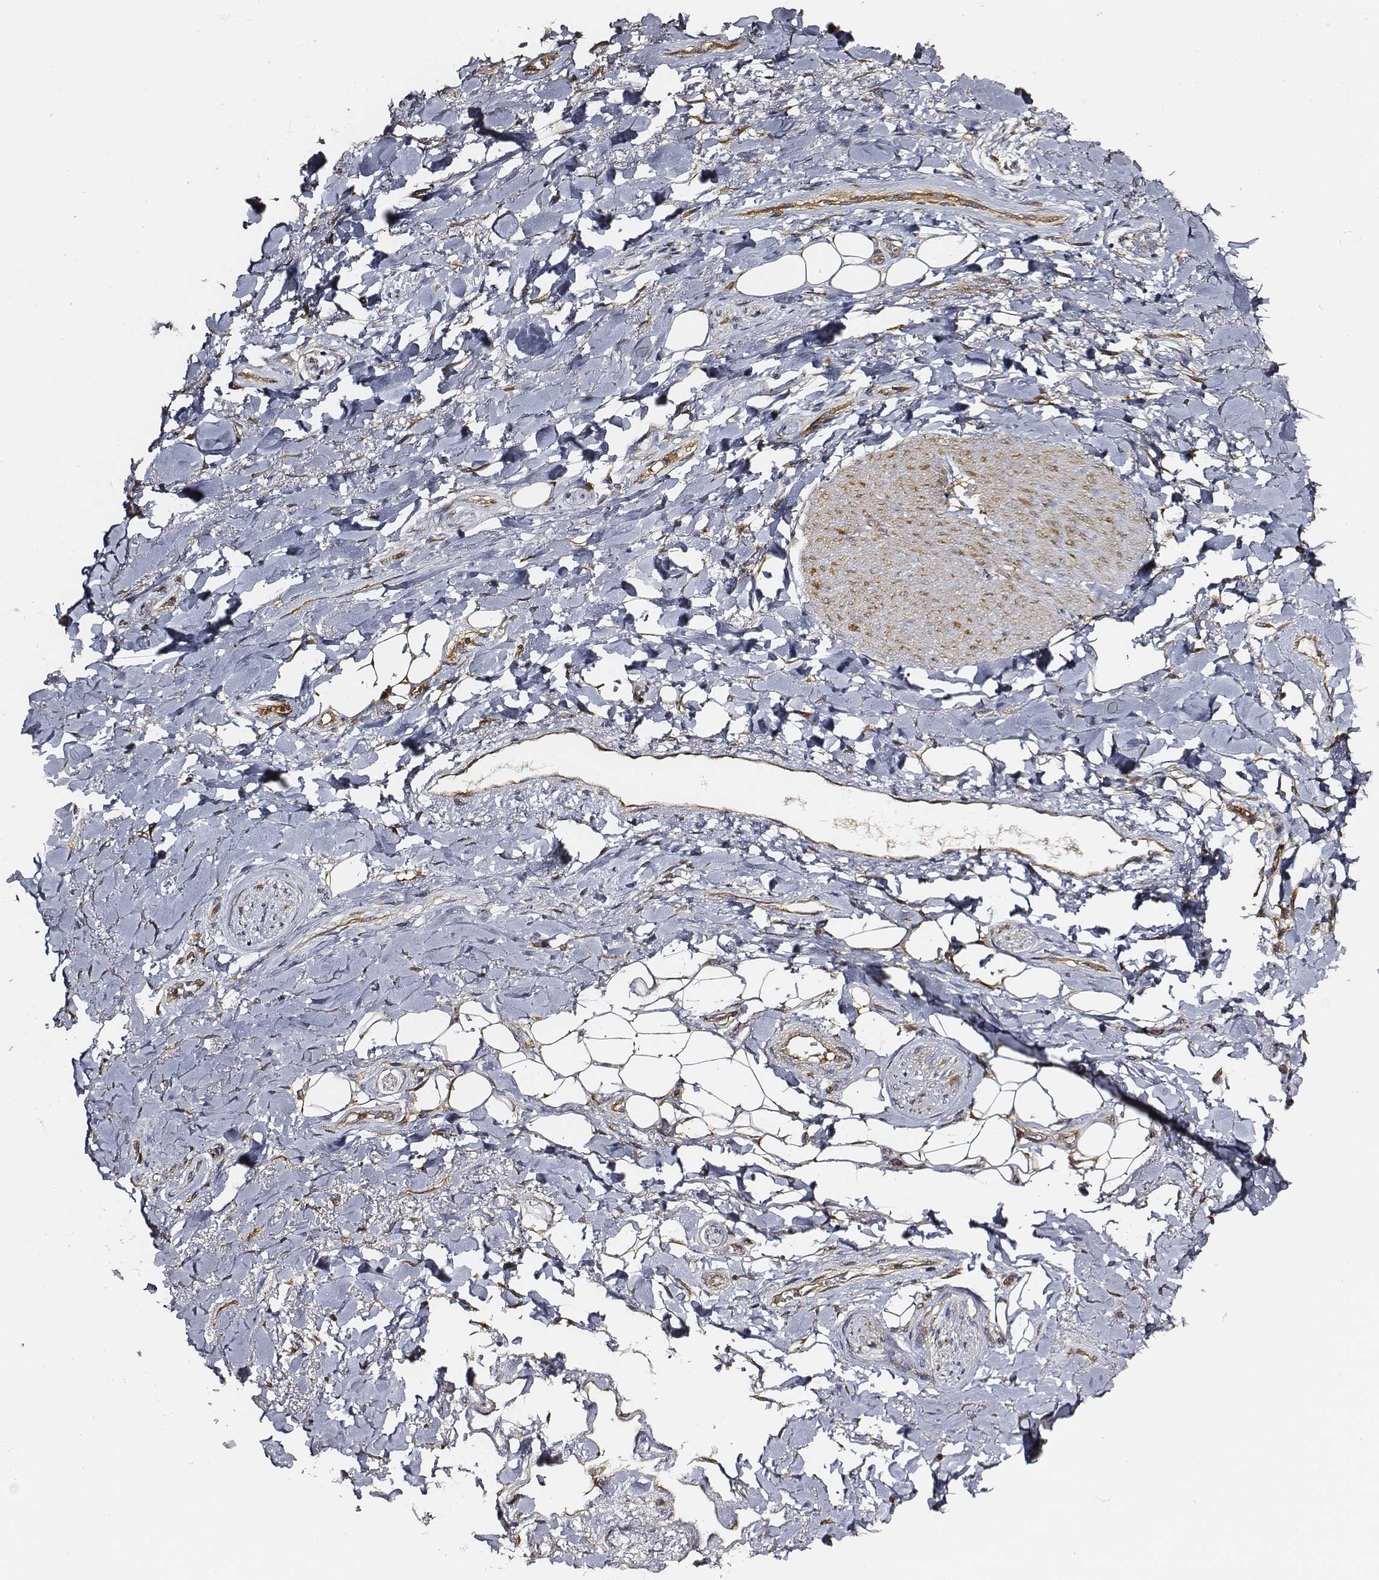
{"staining": {"intensity": "moderate", "quantity": ">75%", "location": "cytoplasmic/membranous"}, "tissue": "adipose tissue", "cell_type": "Adipocytes", "image_type": "normal", "snomed": [{"axis": "morphology", "description": "Normal tissue, NOS"}, {"axis": "topography", "description": "Anal"}, {"axis": "topography", "description": "Peripheral nerve tissue"}], "caption": "This micrograph displays normal adipose tissue stained with immunohistochemistry (IHC) to label a protein in brown. The cytoplasmic/membranous of adipocytes show moderate positivity for the protein. Nuclei are counter-stained blue.", "gene": "CARS1", "patient": {"sex": "male", "age": 53}}